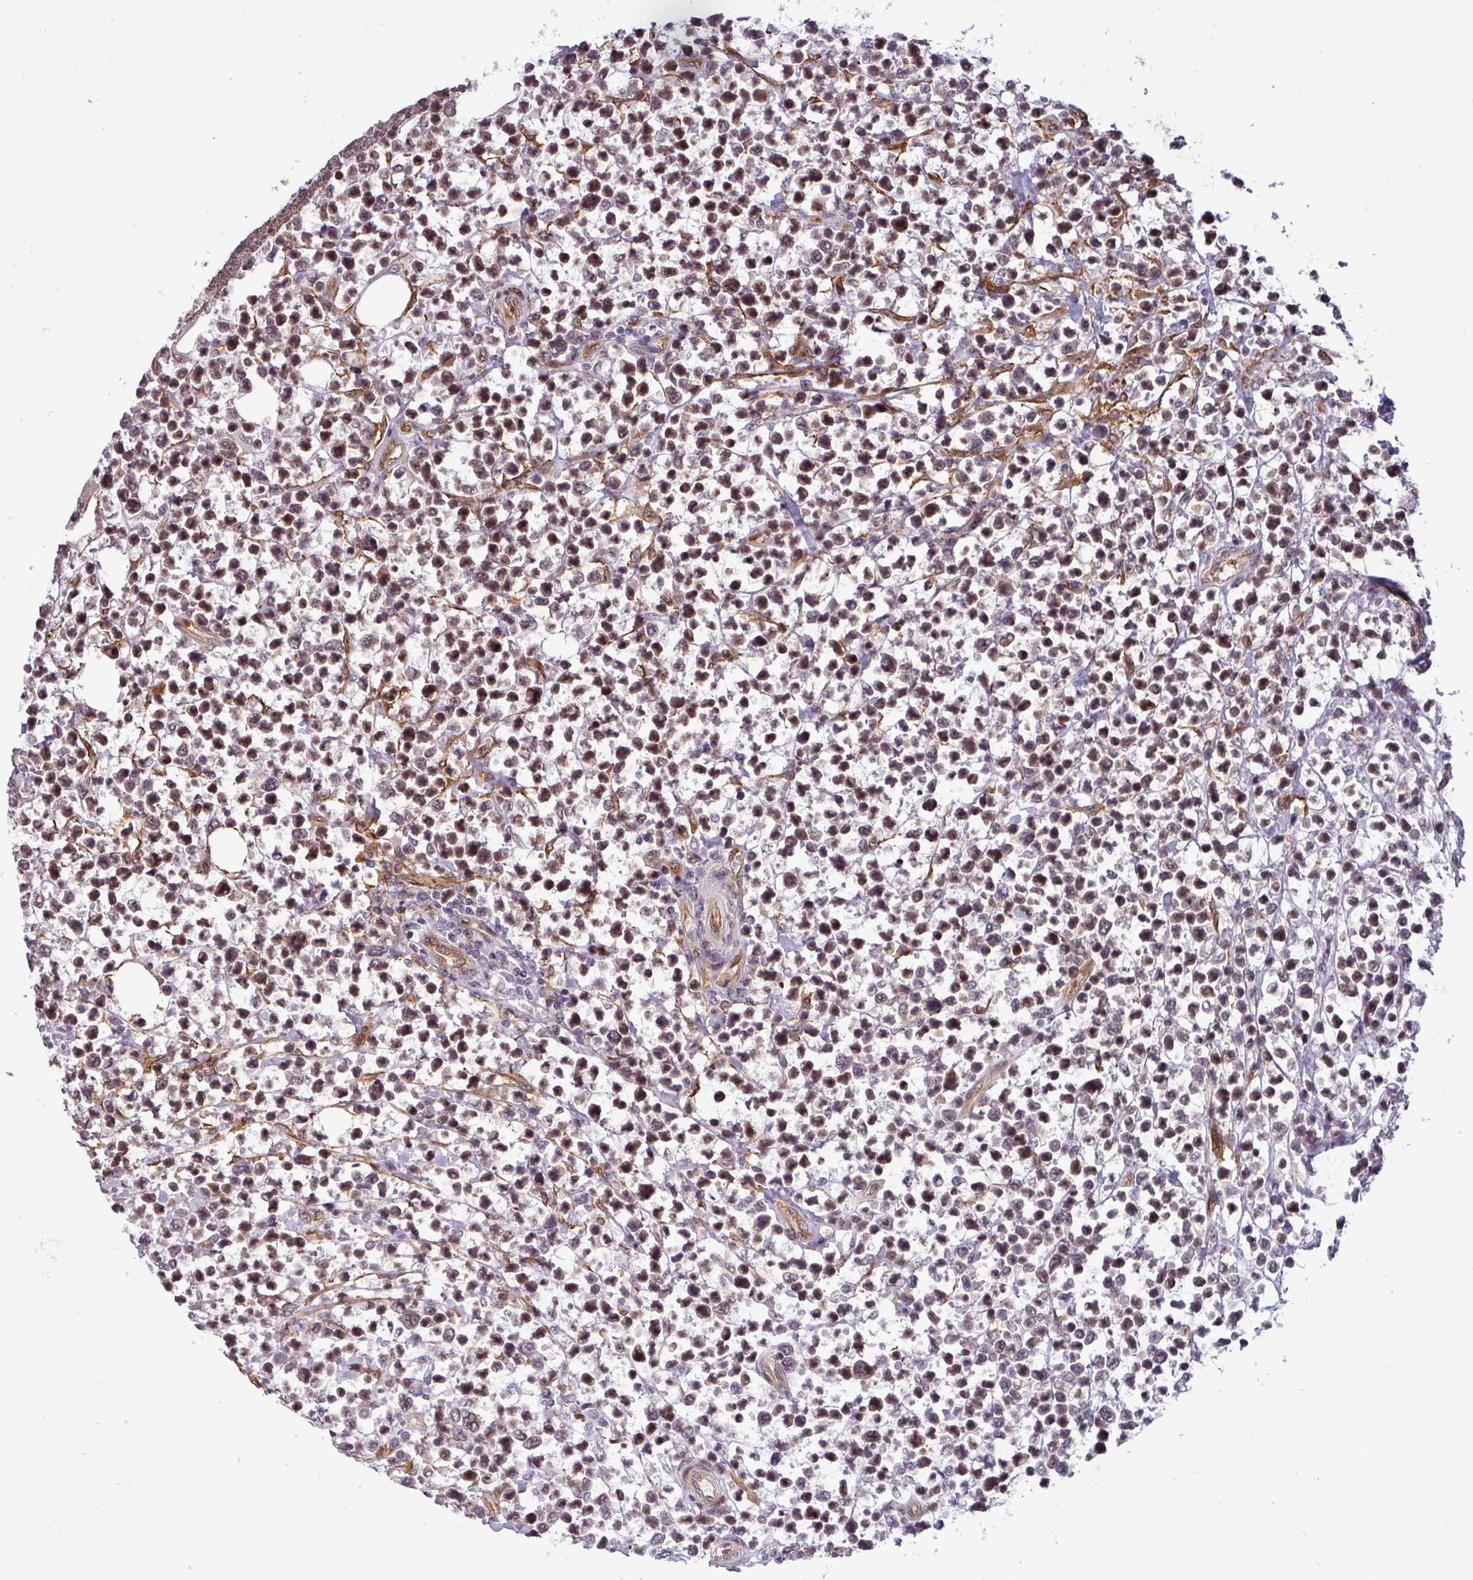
{"staining": {"intensity": "moderate", "quantity": "25%-75%", "location": "cytoplasmic/membranous,nuclear"}, "tissue": "lymphoma", "cell_type": "Tumor cells", "image_type": "cancer", "snomed": [{"axis": "morphology", "description": "Malignant lymphoma, non-Hodgkin's type, Low grade"}, {"axis": "topography", "description": "Lymph node"}], "caption": "Lymphoma stained with a protein marker reveals moderate staining in tumor cells.", "gene": "C7orf50", "patient": {"sex": "male", "age": 60}}